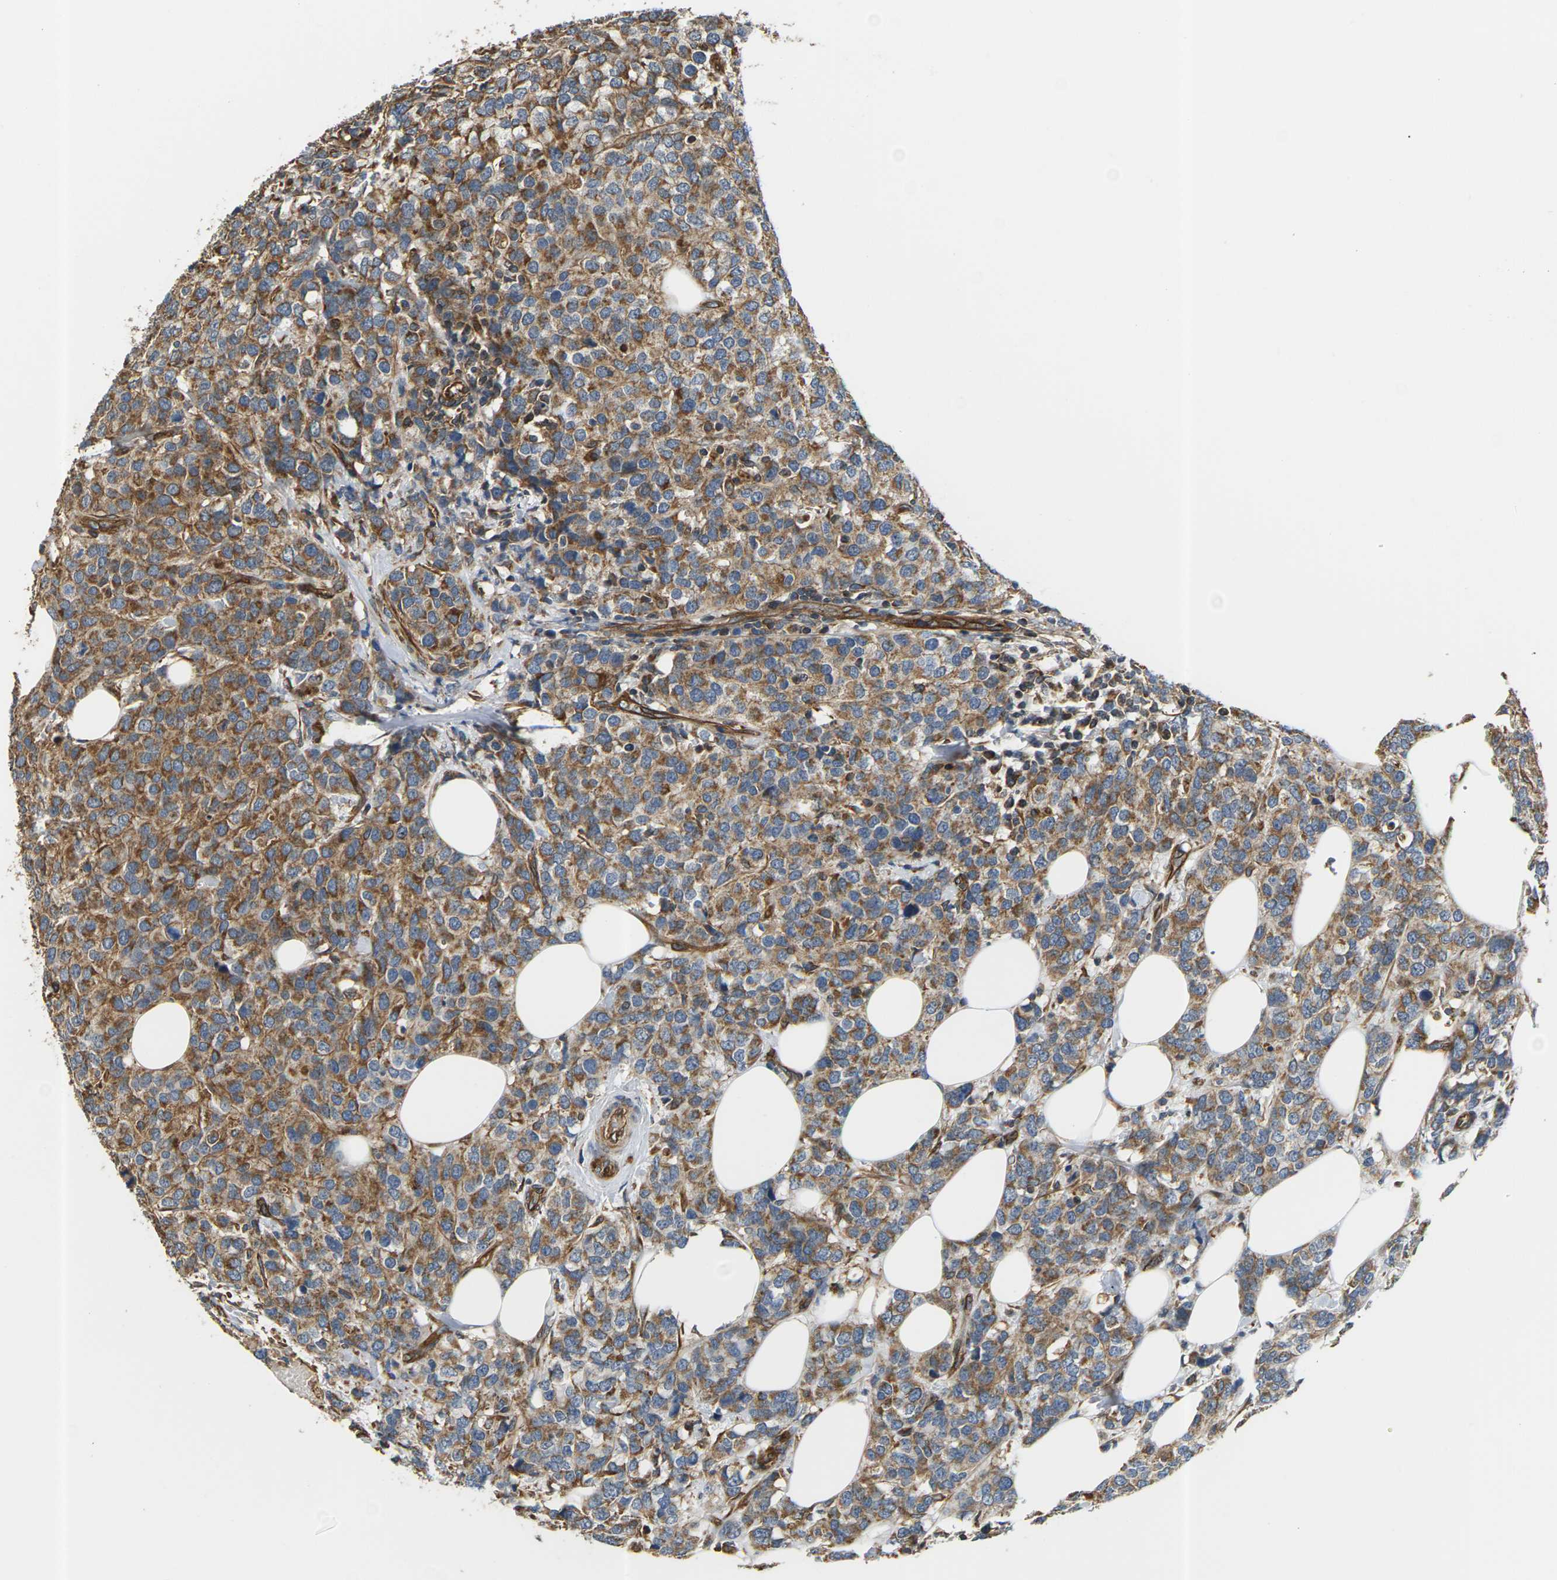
{"staining": {"intensity": "moderate", "quantity": ">75%", "location": "cytoplasmic/membranous"}, "tissue": "breast cancer", "cell_type": "Tumor cells", "image_type": "cancer", "snomed": [{"axis": "morphology", "description": "Lobular carcinoma"}, {"axis": "topography", "description": "Breast"}], "caption": "Breast lobular carcinoma stained with a protein marker shows moderate staining in tumor cells.", "gene": "PCDHB4", "patient": {"sex": "female", "age": 59}}